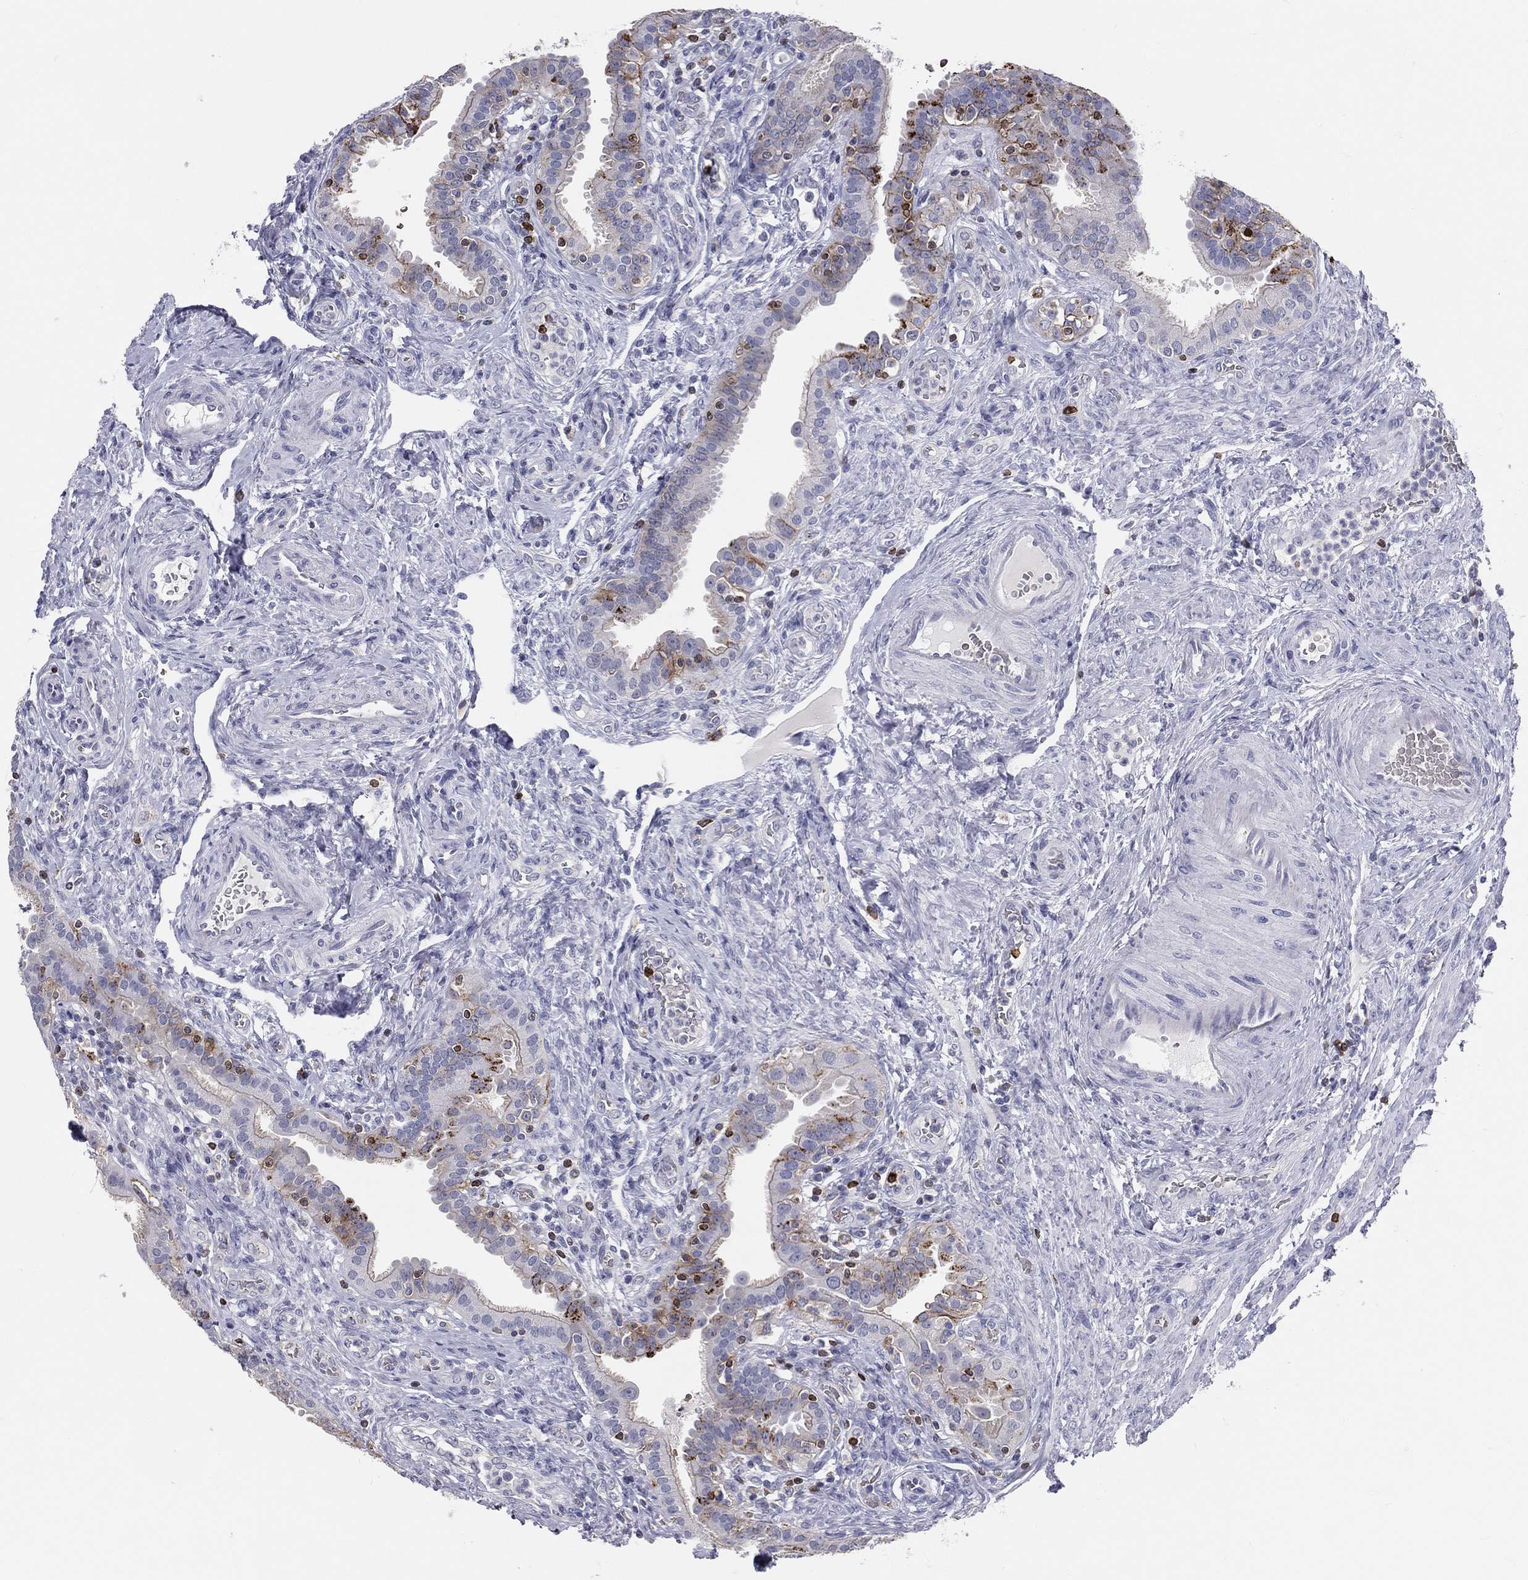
{"staining": {"intensity": "negative", "quantity": "none", "location": "none"}, "tissue": "fallopian tube", "cell_type": "Glandular cells", "image_type": "normal", "snomed": [{"axis": "morphology", "description": "Normal tissue, NOS"}, {"axis": "topography", "description": "Fallopian tube"}], "caption": "A micrograph of human fallopian tube is negative for staining in glandular cells. (DAB immunohistochemistry (IHC) with hematoxylin counter stain).", "gene": "CTSW", "patient": {"sex": "female", "age": 41}}